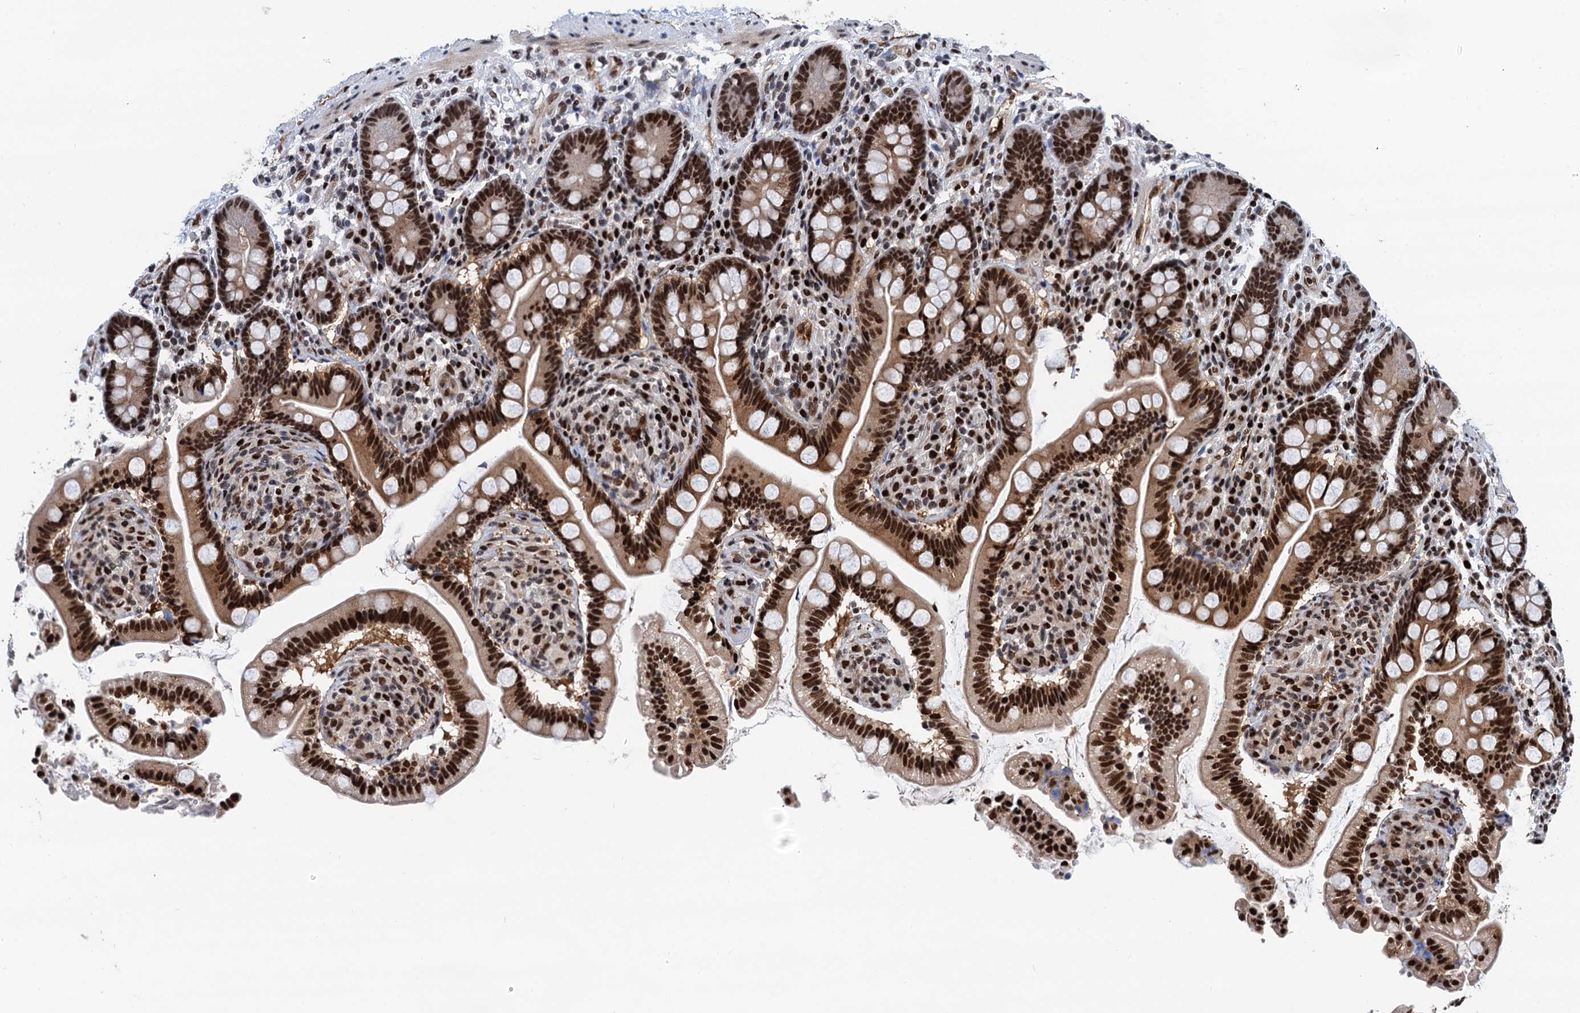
{"staining": {"intensity": "strong", "quantity": ">75%", "location": "cytoplasmic/membranous,nuclear"}, "tissue": "small intestine", "cell_type": "Glandular cells", "image_type": "normal", "snomed": [{"axis": "morphology", "description": "Normal tissue, NOS"}, {"axis": "topography", "description": "Small intestine"}], "caption": "Normal small intestine exhibits strong cytoplasmic/membranous,nuclear staining in approximately >75% of glandular cells.", "gene": "PPP4R1", "patient": {"sex": "female", "age": 64}}